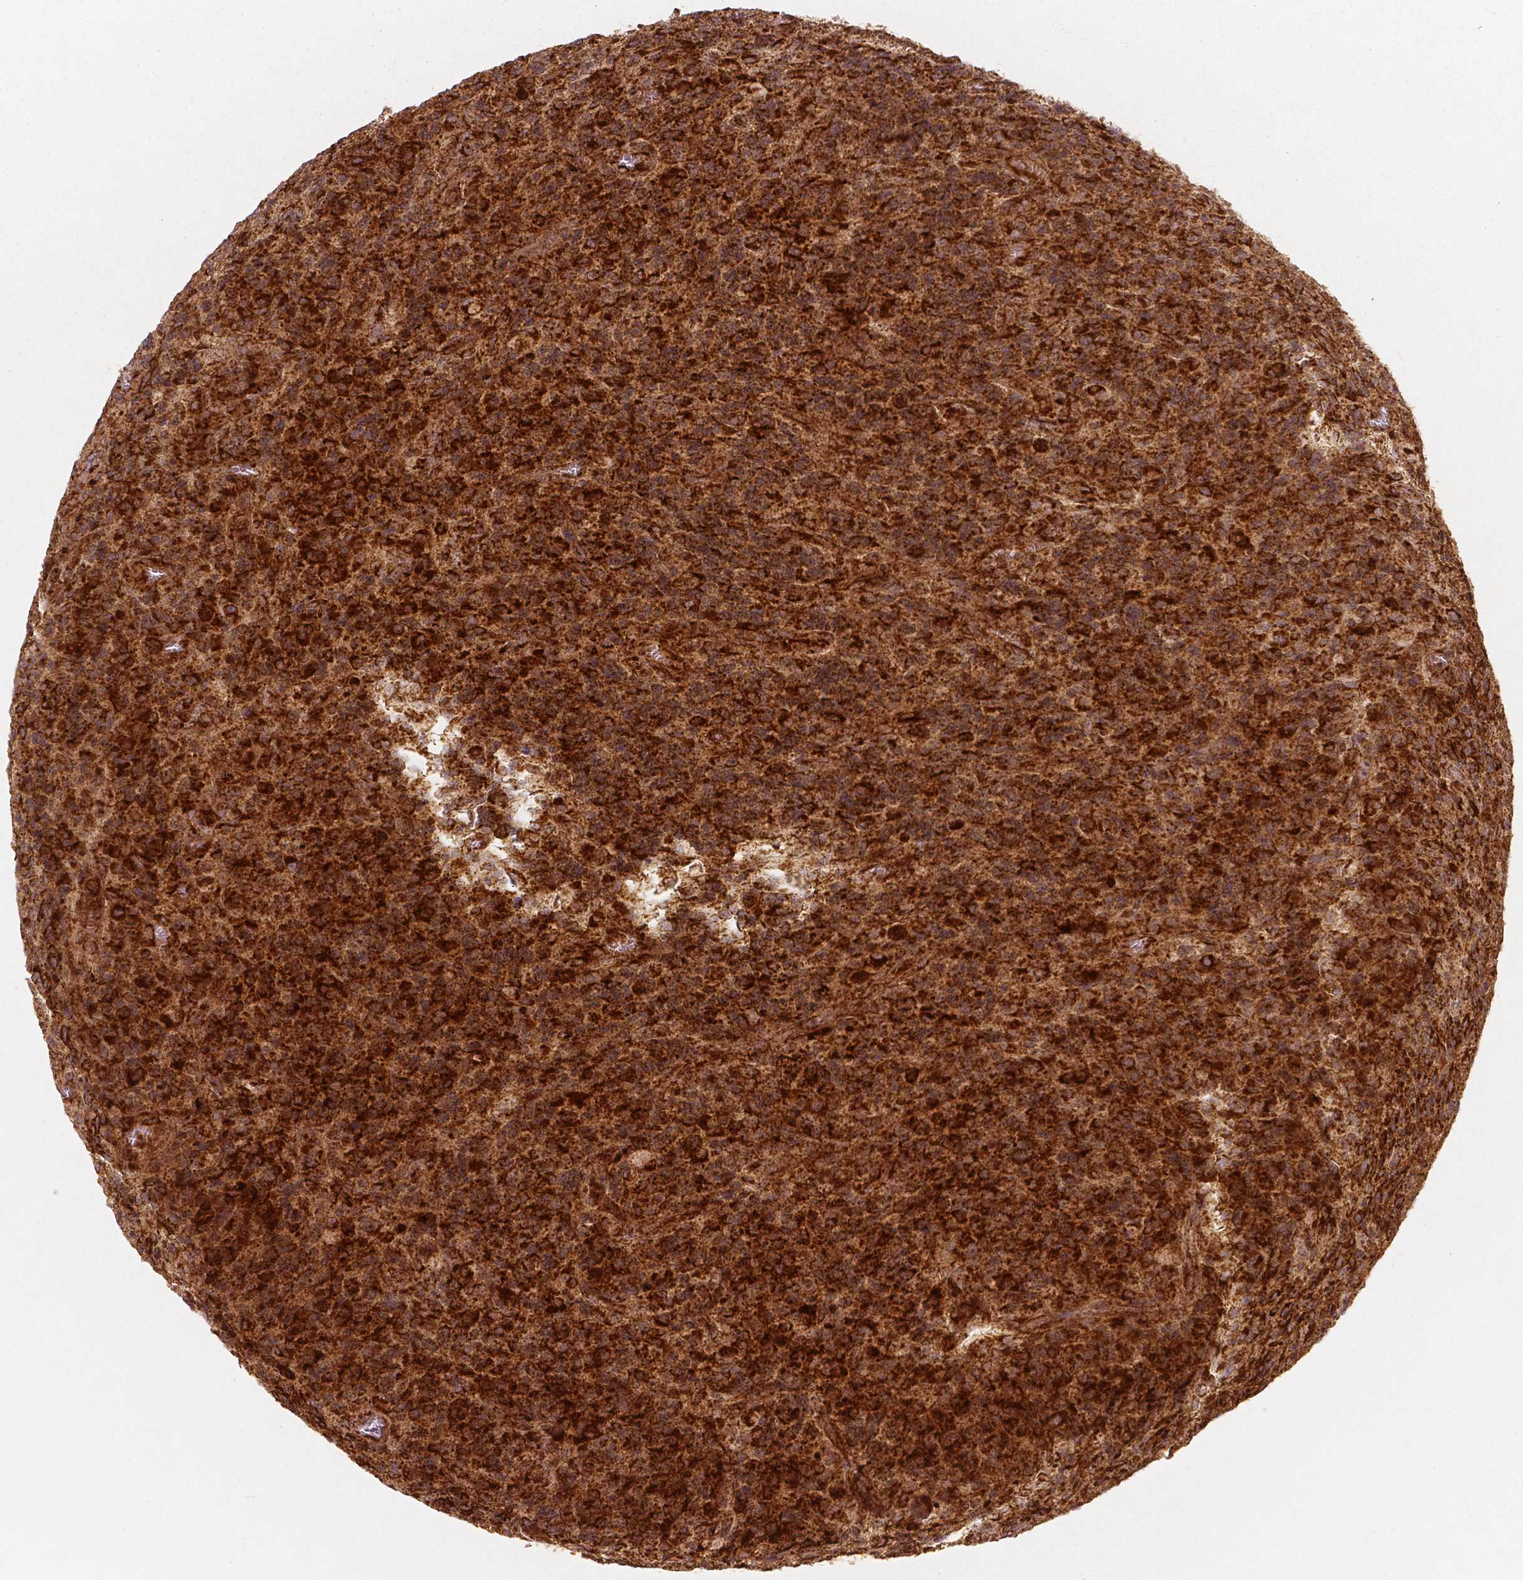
{"staining": {"intensity": "strong", "quantity": ">75%", "location": "cytoplasmic/membranous"}, "tissue": "glioma", "cell_type": "Tumor cells", "image_type": "cancer", "snomed": [{"axis": "morphology", "description": "Glioma, malignant, High grade"}, {"axis": "topography", "description": "Brain"}], "caption": "Malignant glioma (high-grade) stained for a protein (brown) exhibits strong cytoplasmic/membranous positive expression in about >75% of tumor cells.", "gene": "PGAM5", "patient": {"sex": "male", "age": 76}}